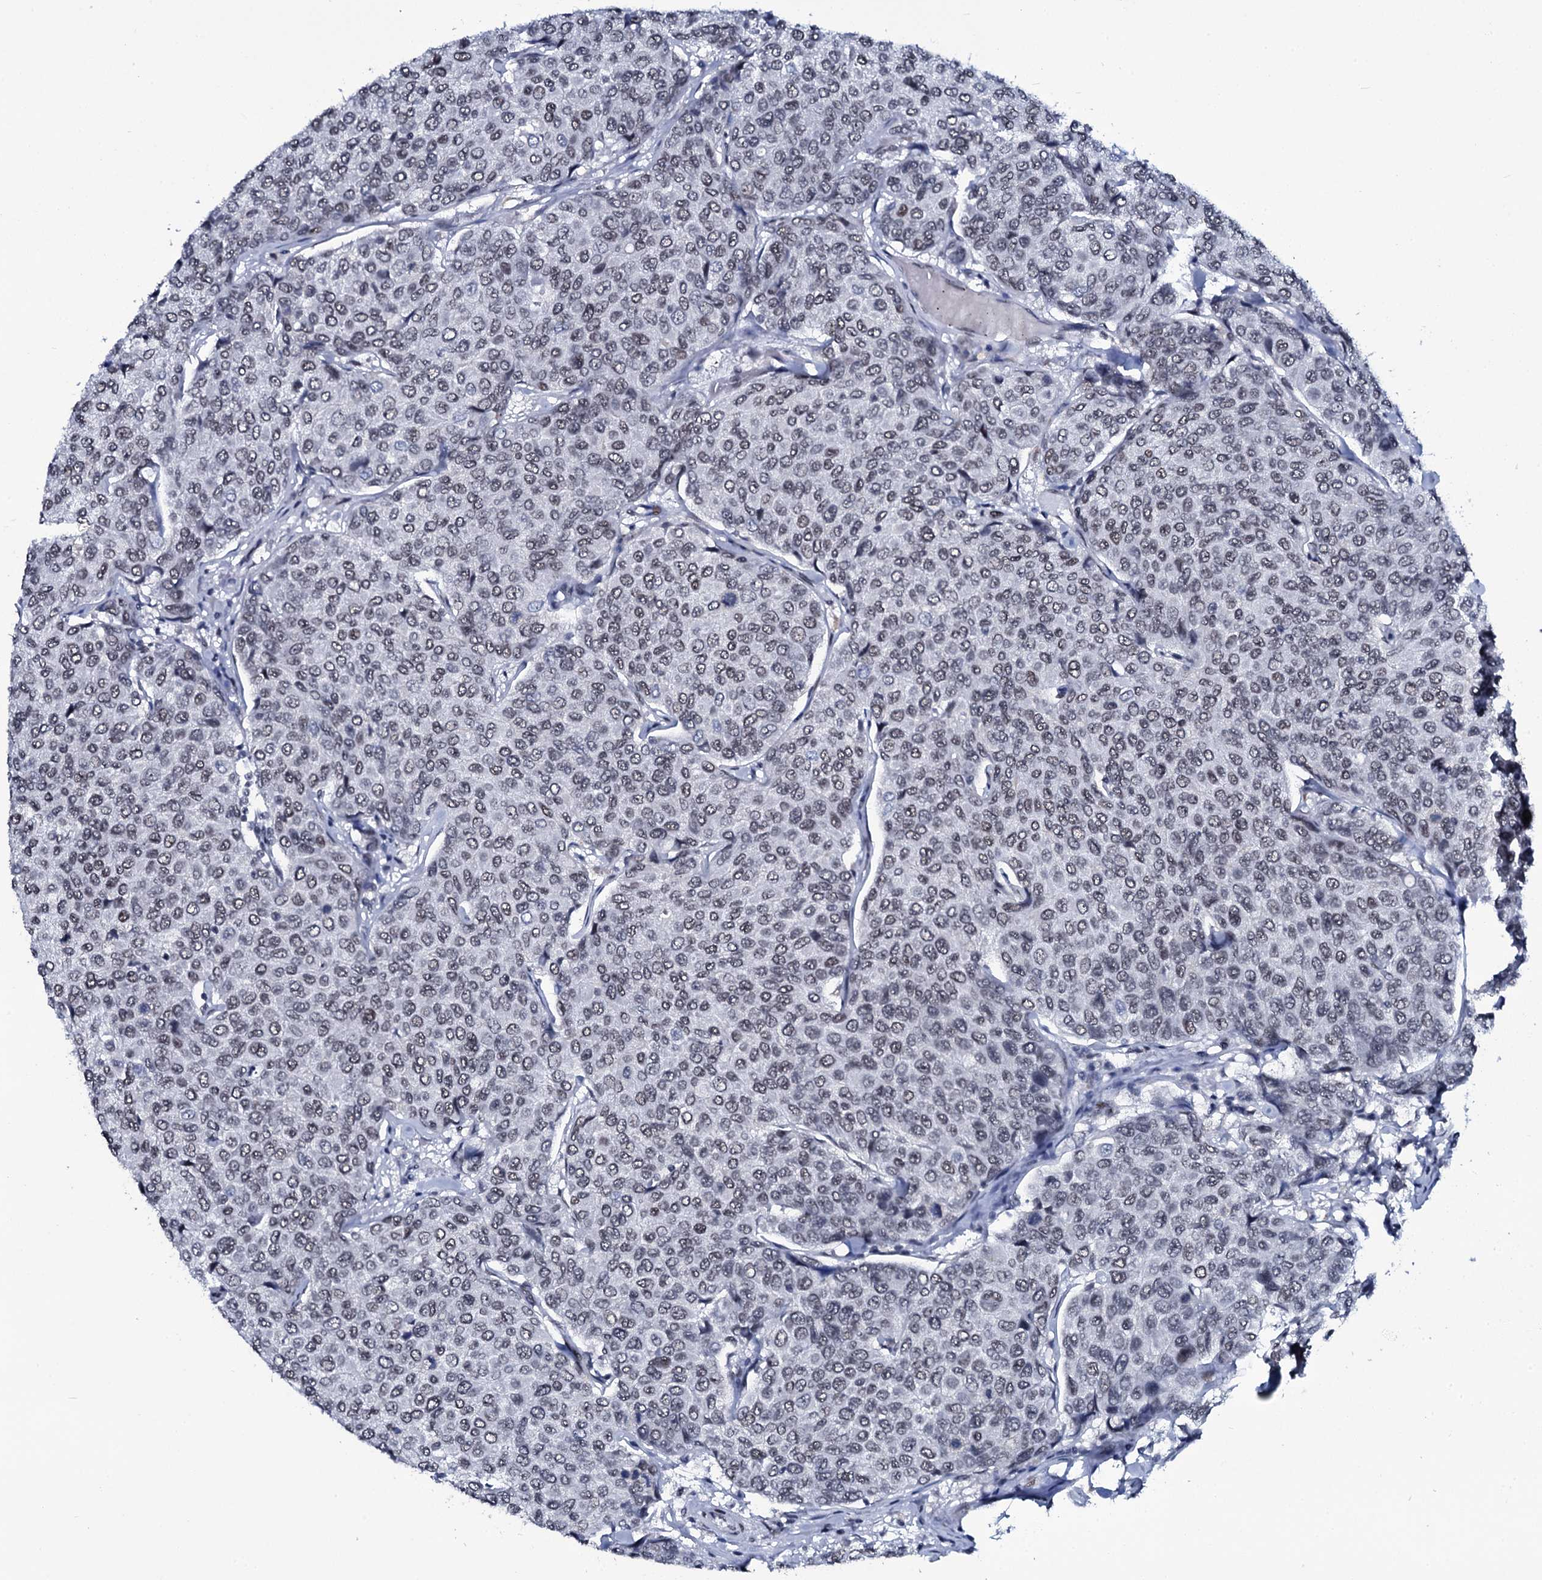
{"staining": {"intensity": "negative", "quantity": "none", "location": "none"}, "tissue": "breast cancer", "cell_type": "Tumor cells", "image_type": "cancer", "snomed": [{"axis": "morphology", "description": "Duct carcinoma"}, {"axis": "topography", "description": "Breast"}], "caption": "There is no significant staining in tumor cells of breast cancer (invasive ductal carcinoma).", "gene": "ZMIZ2", "patient": {"sex": "female", "age": 55}}